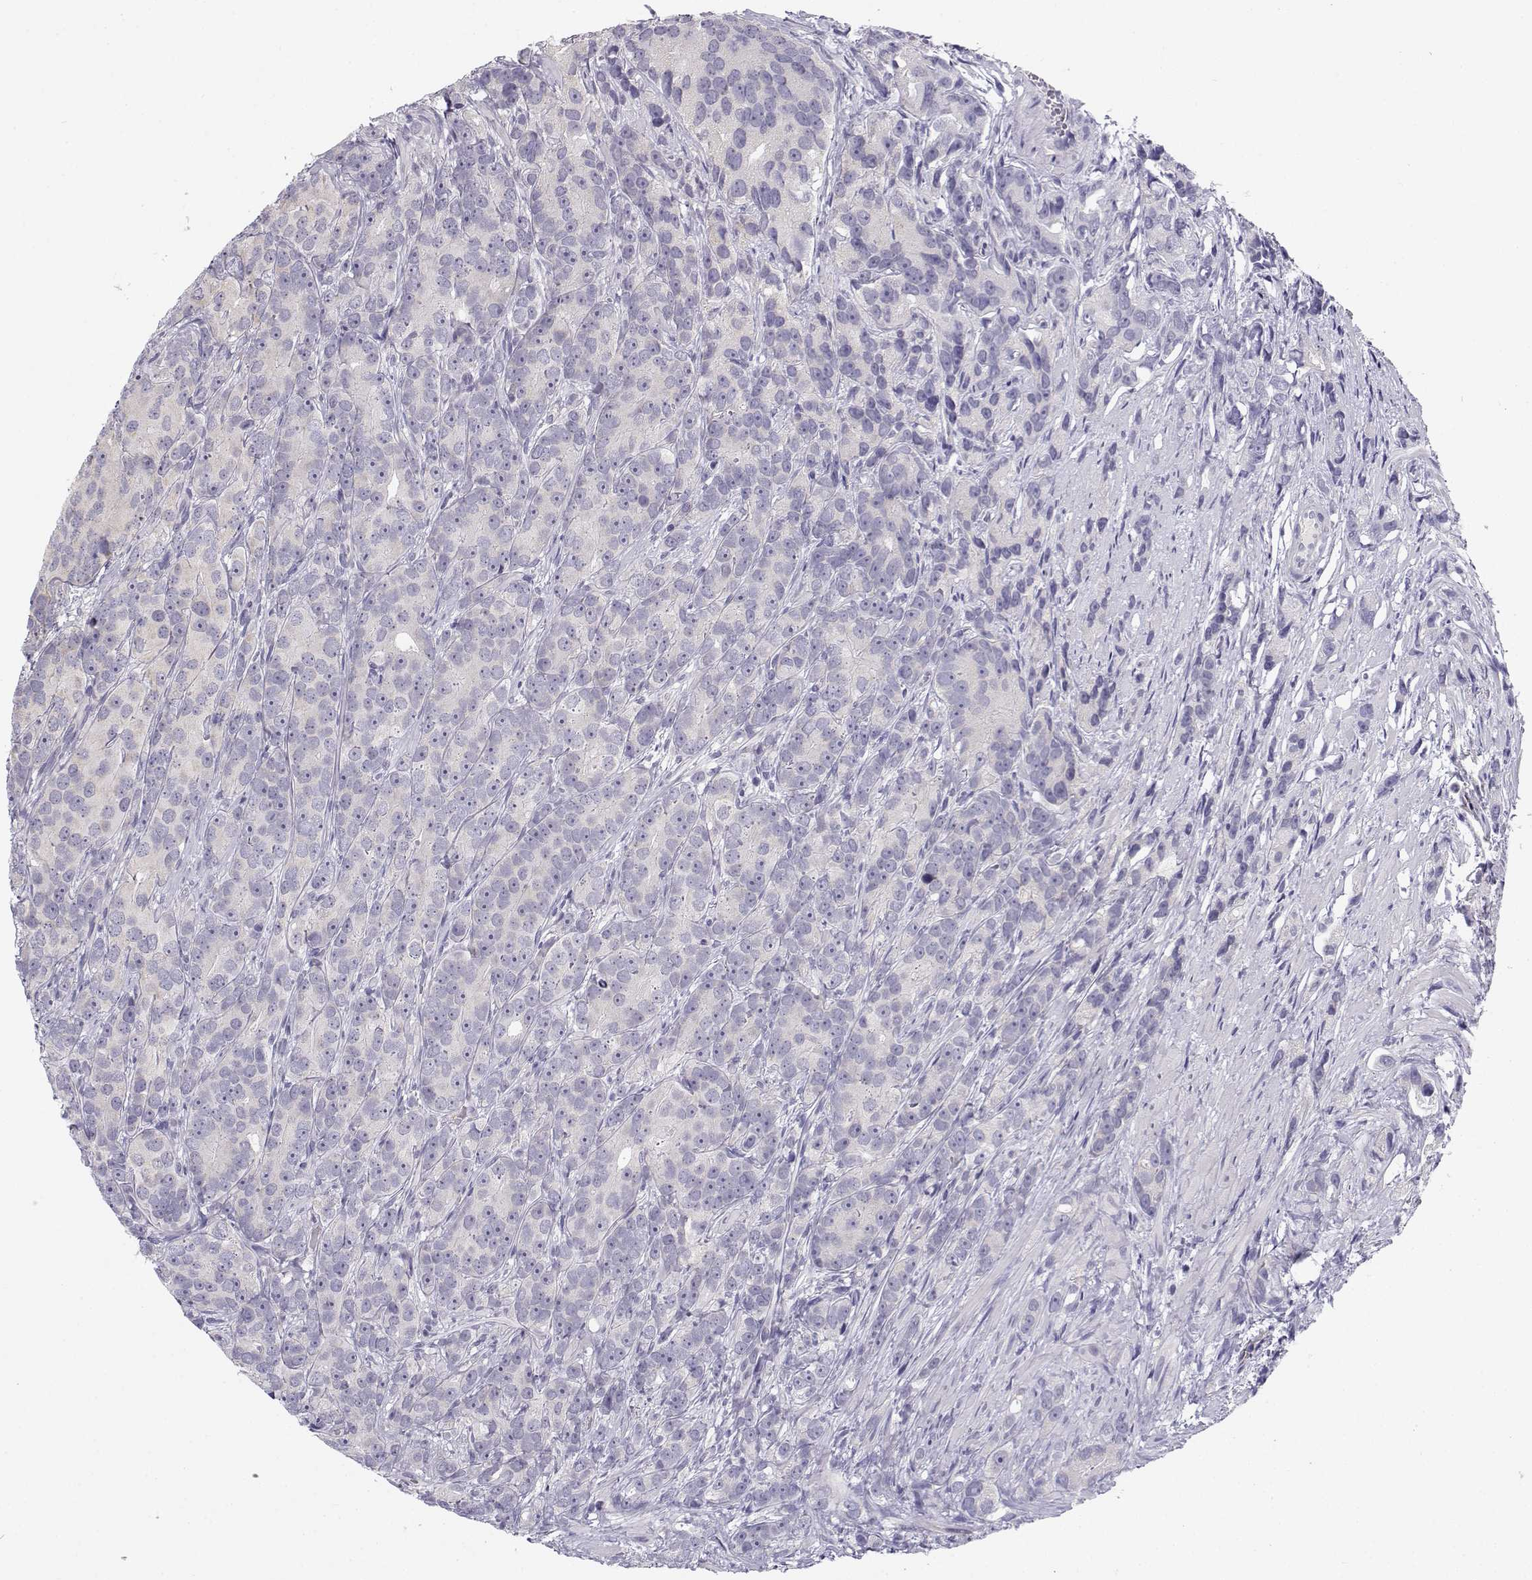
{"staining": {"intensity": "negative", "quantity": "none", "location": "none"}, "tissue": "prostate cancer", "cell_type": "Tumor cells", "image_type": "cancer", "snomed": [{"axis": "morphology", "description": "Adenocarcinoma, High grade"}, {"axis": "topography", "description": "Prostate"}], "caption": "Human adenocarcinoma (high-grade) (prostate) stained for a protein using immunohistochemistry displays no positivity in tumor cells.", "gene": "DDX25", "patient": {"sex": "male", "age": 90}}